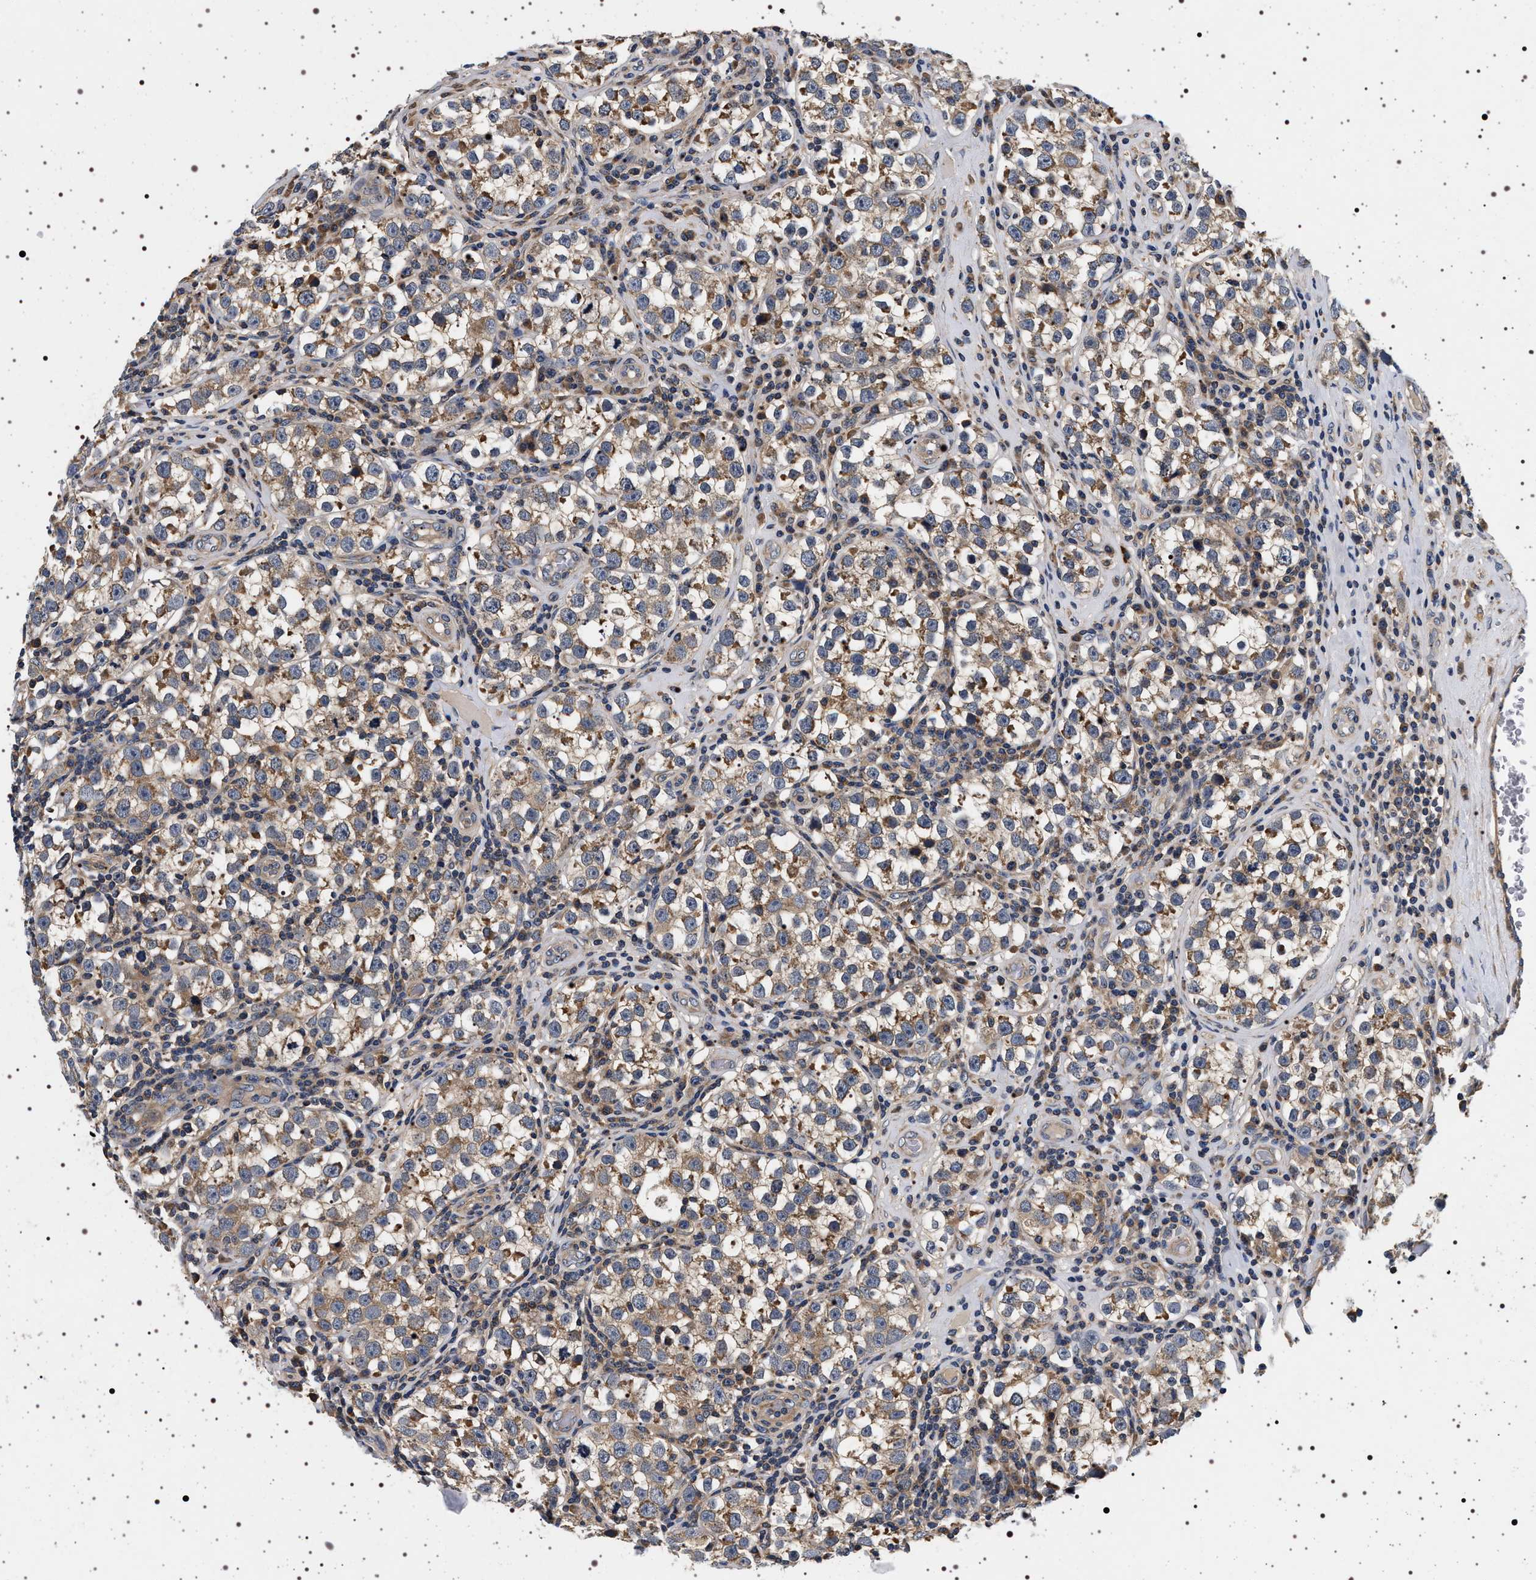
{"staining": {"intensity": "weak", "quantity": ">75%", "location": "cytoplasmic/membranous"}, "tissue": "testis cancer", "cell_type": "Tumor cells", "image_type": "cancer", "snomed": [{"axis": "morphology", "description": "Normal tissue, NOS"}, {"axis": "morphology", "description": "Seminoma, NOS"}, {"axis": "topography", "description": "Testis"}], "caption": "A micrograph of testis cancer (seminoma) stained for a protein displays weak cytoplasmic/membranous brown staining in tumor cells.", "gene": "DCBLD2", "patient": {"sex": "male", "age": 43}}